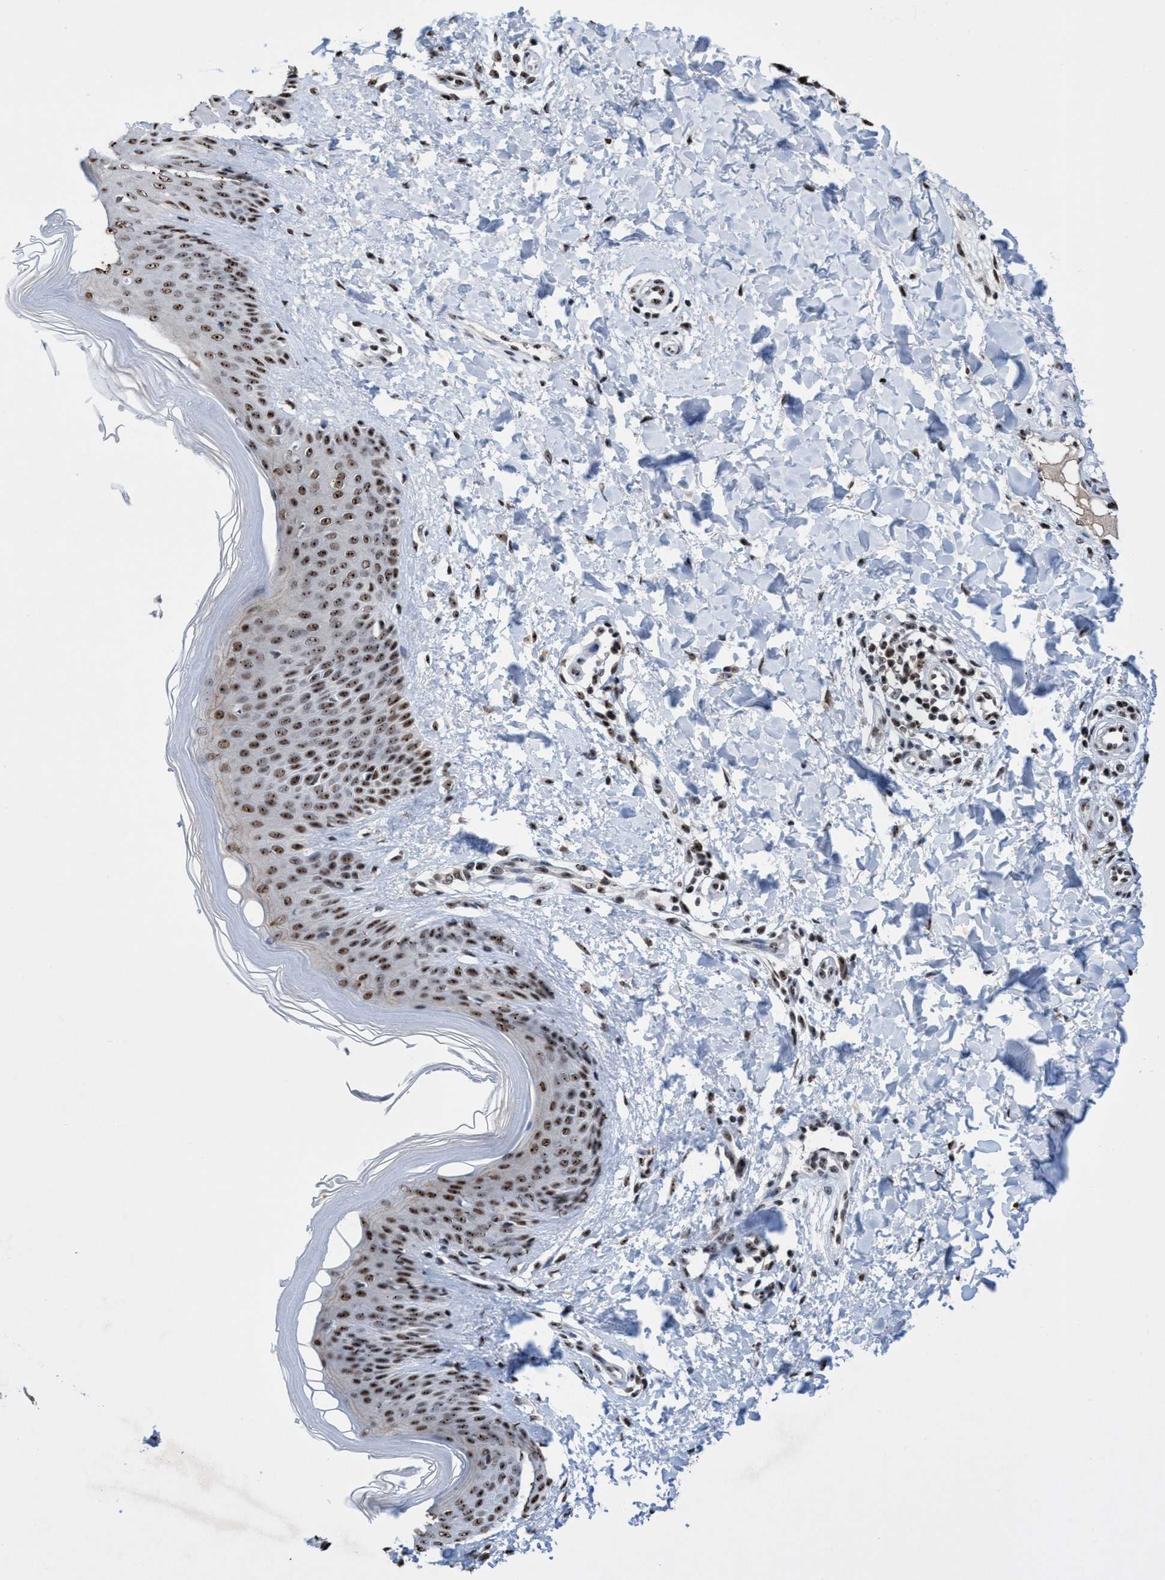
{"staining": {"intensity": "strong", "quantity": ">75%", "location": "nuclear"}, "tissue": "skin", "cell_type": "Fibroblasts", "image_type": "normal", "snomed": [{"axis": "morphology", "description": "Normal tissue, NOS"}, {"axis": "morphology", "description": "Malignant melanoma, Metastatic site"}, {"axis": "topography", "description": "Skin"}], "caption": "The image reveals a brown stain indicating the presence of a protein in the nuclear of fibroblasts in skin.", "gene": "EFCAB10", "patient": {"sex": "male", "age": 41}}